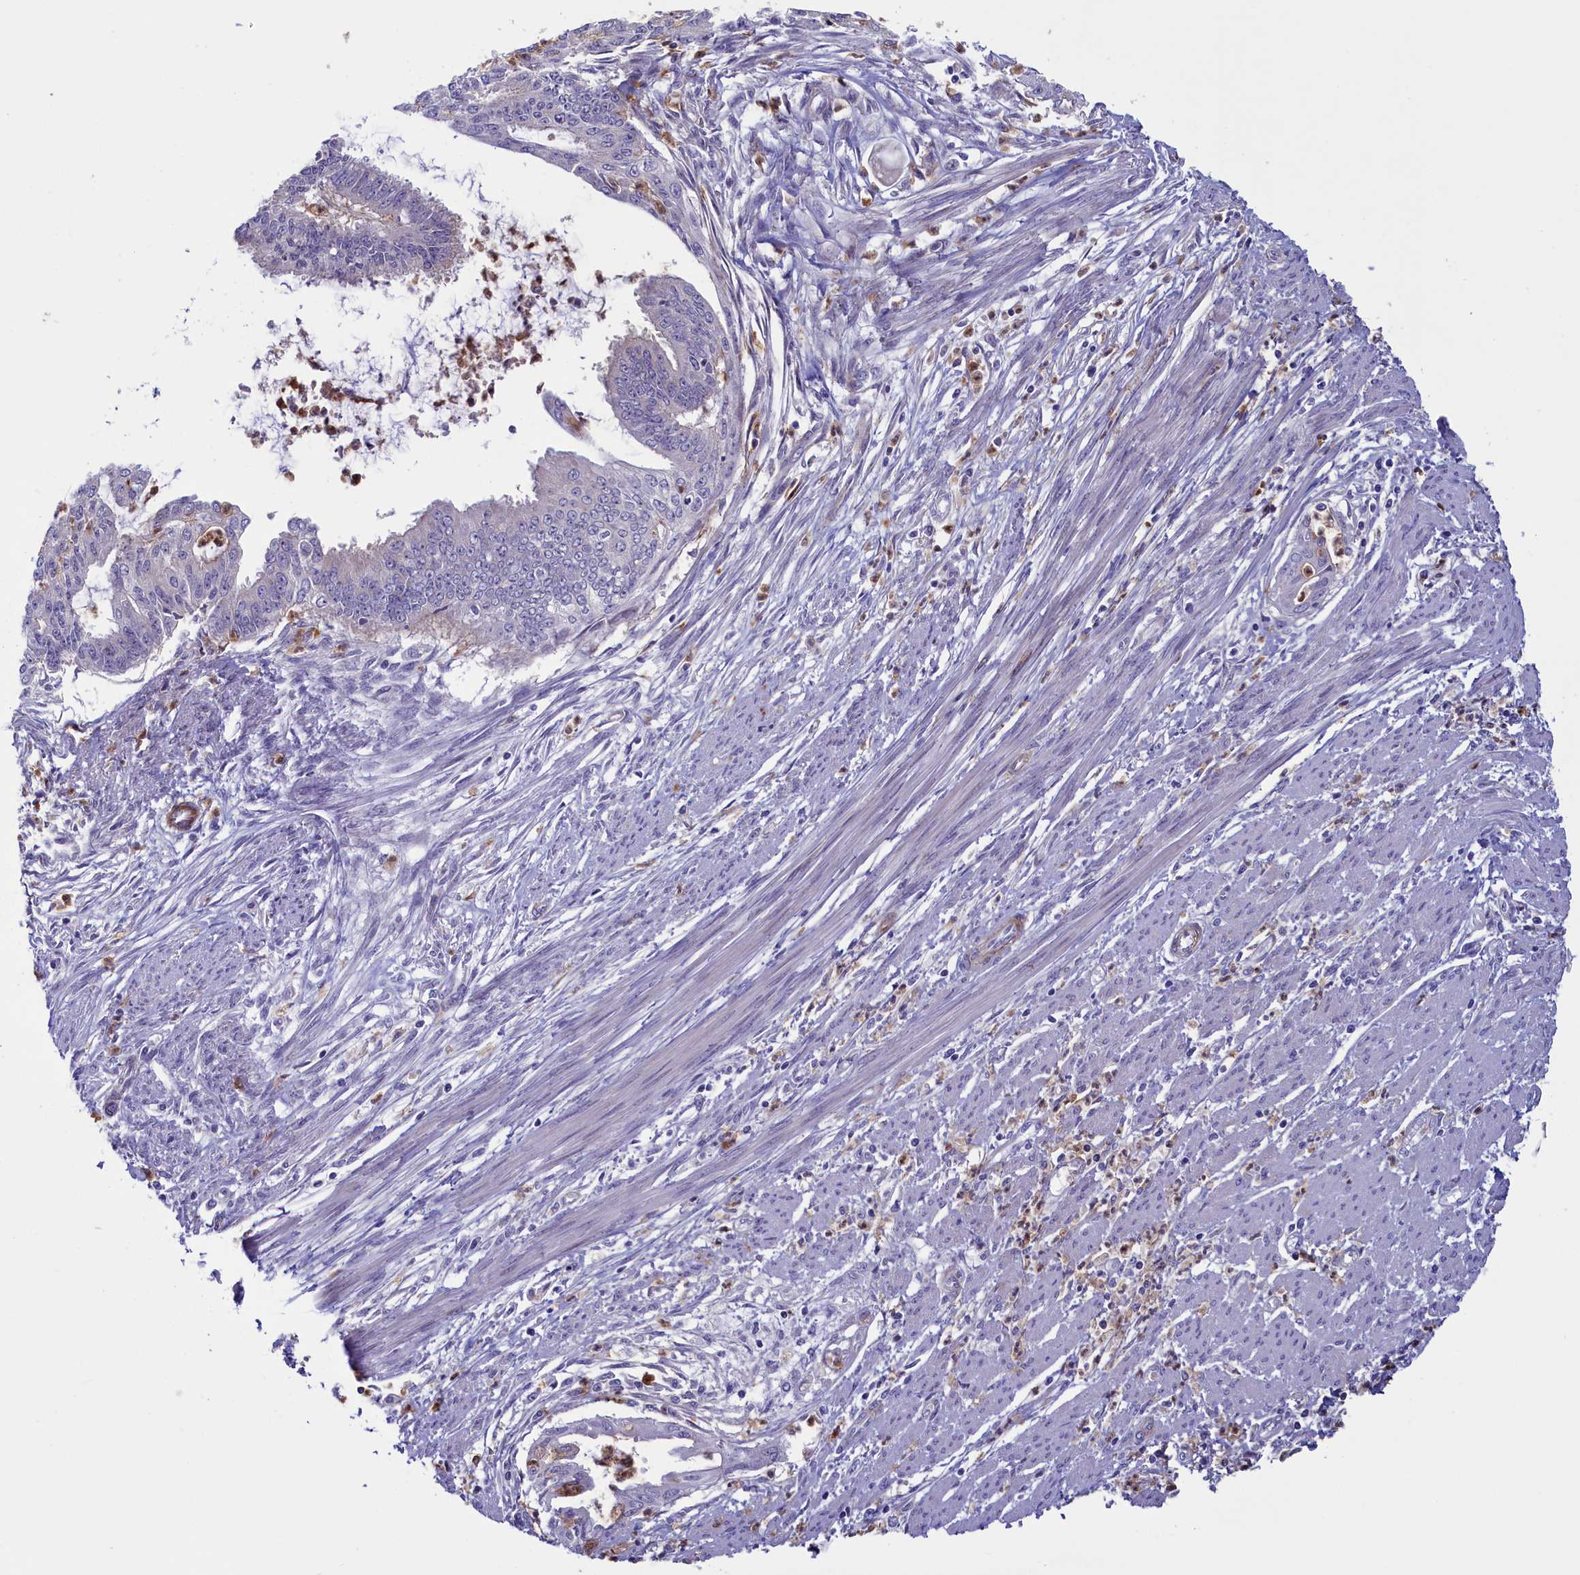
{"staining": {"intensity": "moderate", "quantity": "<25%", "location": "cytoplasmic/membranous"}, "tissue": "endometrial cancer", "cell_type": "Tumor cells", "image_type": "cancer", "snomed": [{"axis": "morphology", "description": "Adenocarcinoma, NOS"}, {"axis": "topography", "description": "Endometrium"}], "caption": "Endometrial cancer (adenocarcinoma) tissue exhibits moderate cytoplasmic/membranous expression in about <25% of tumor cells Using DAB (3,3'-diaminobenzidine) (brown) and hematoxylin (blue) stains, captured at high magnification using brightfield microscopy.", "gene": "LOXL1", "patient": {"sex": "female", "age": 73}}